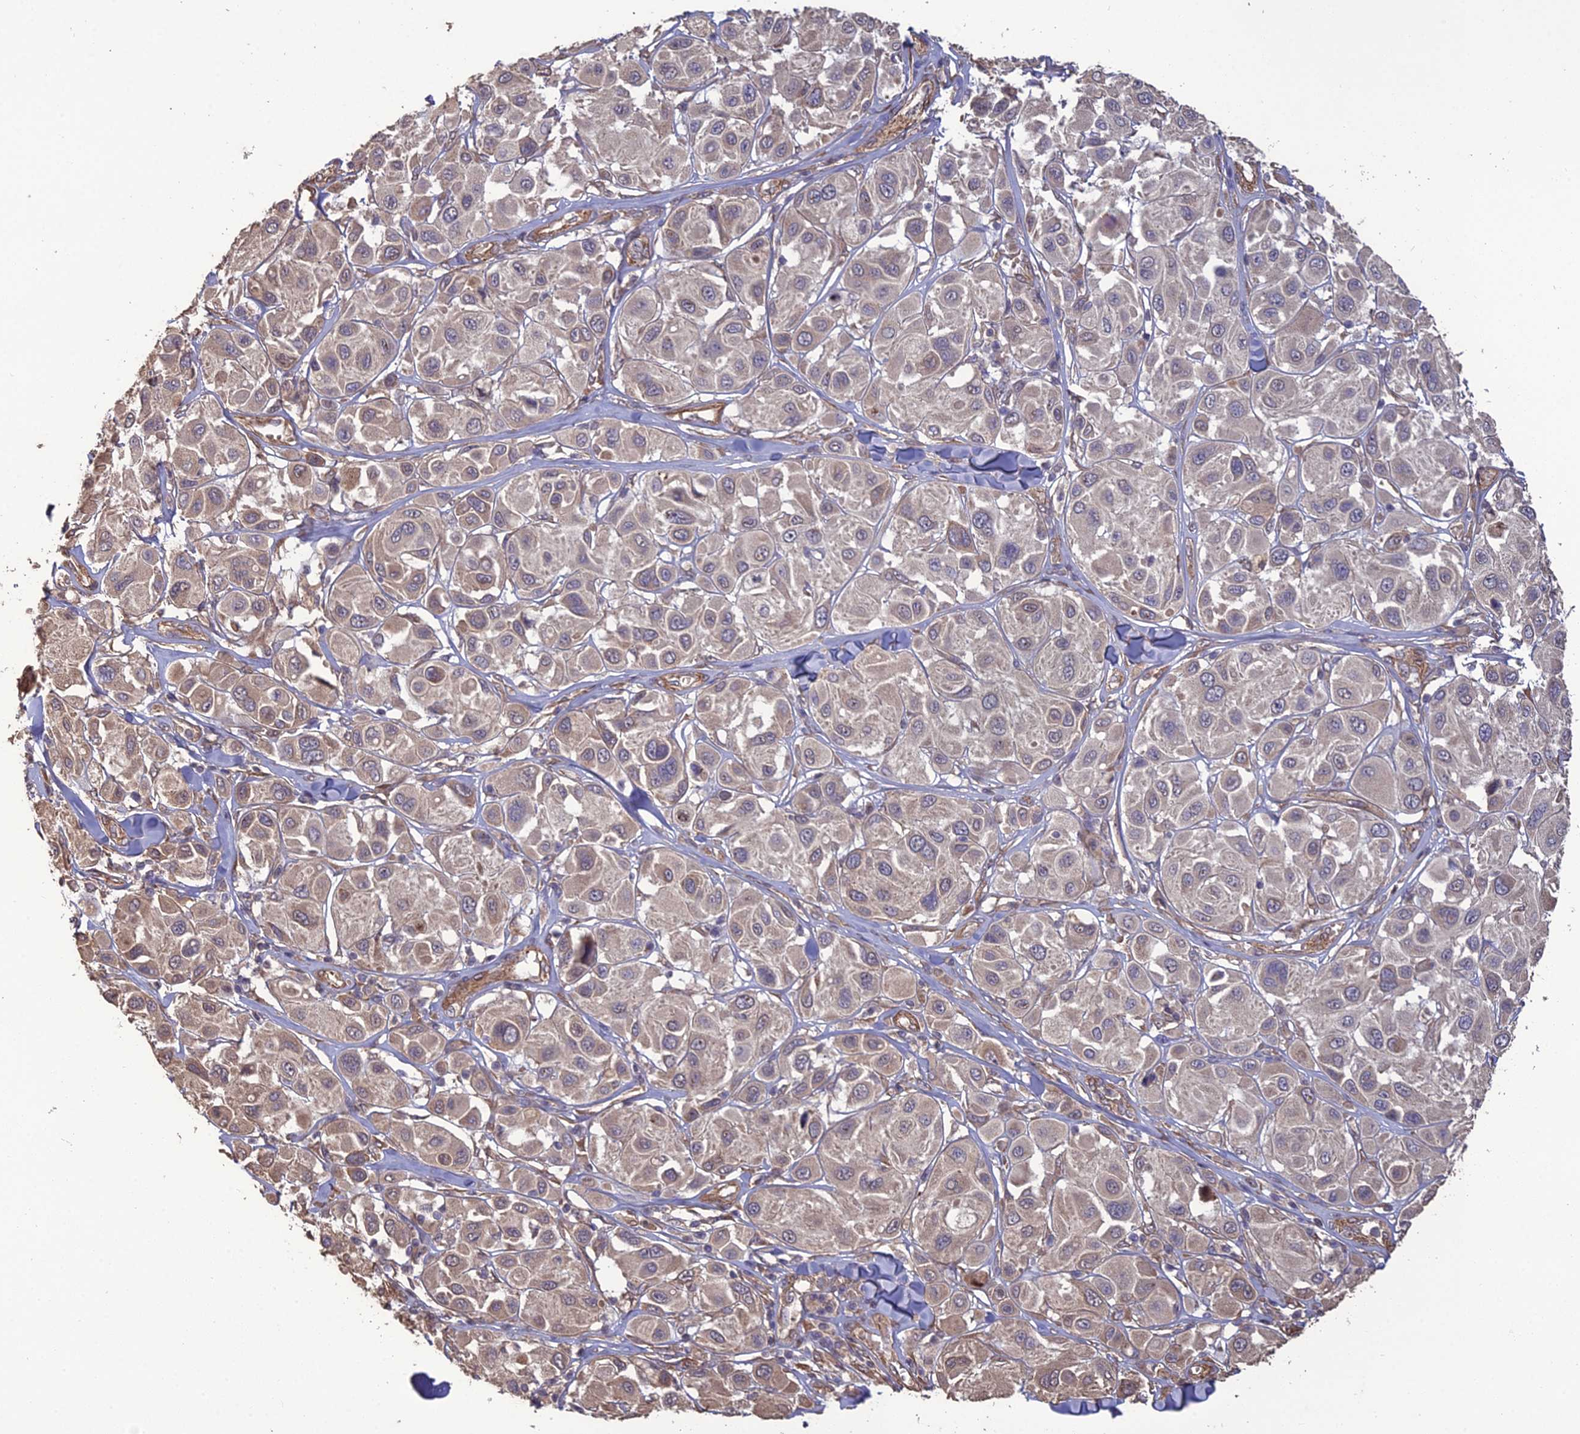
{"staining": {"intensity": "weak", "quantity": "<25%", "location": "cytoplasmic/membranous"}, "tissue": "melanoma", "cell_type": "Tumor cells", "image_type": "cancer", "snomed": [{"axis": "morphology", "description": "Malignant melanoma, Metastatic site"}, {"axis": "topography", "description": "Skin"}], "caption": "Immunohistochemical staining of melanoma exhibits no significant staining in tumor cells.", "gene": "ATP6V0A2", "patient": {"sex": "male", "age": 41}}